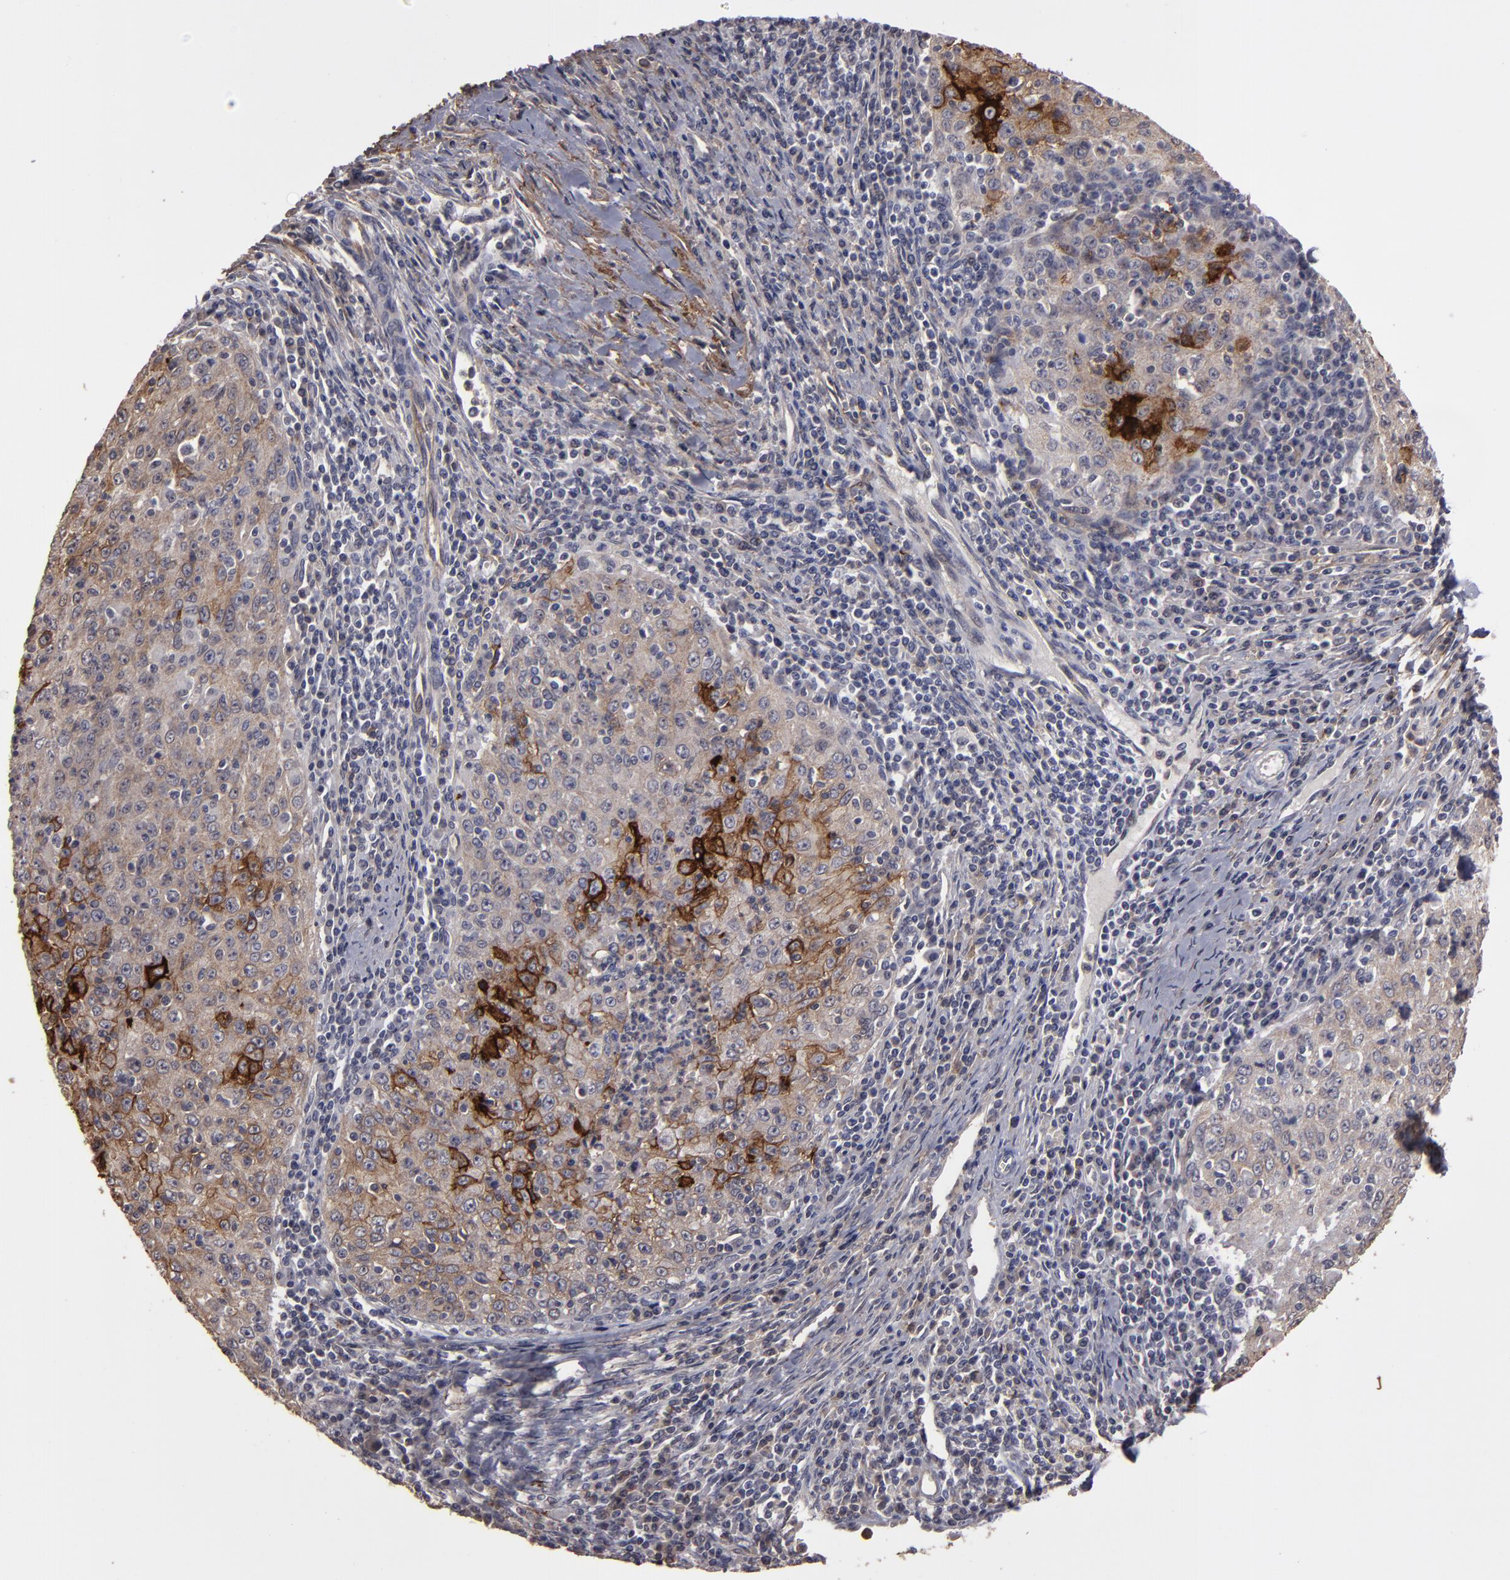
{"staining": {"intensity": "strong", "quantity": "25%-75%", "location": "cytoplasmic/membranous"}, "tissue": "cervical cancer", "cell_type": "Tumor cells", "image_type": "cancer", "snomed": [{"axis": "morphology", "description": "Squamous cell carcinoma, NOS"}, {"axis": "topography", "description": "Cervix"}], "caption": "Immunohistochemical staining of human cervical squamous cell carcinoma exhibits high levels of strong cytoplasmic/membranous protein staining in about 25%-75% of tumor cells.", "gene": "CD55", "patient": {"sex": "female", "age": 27}}